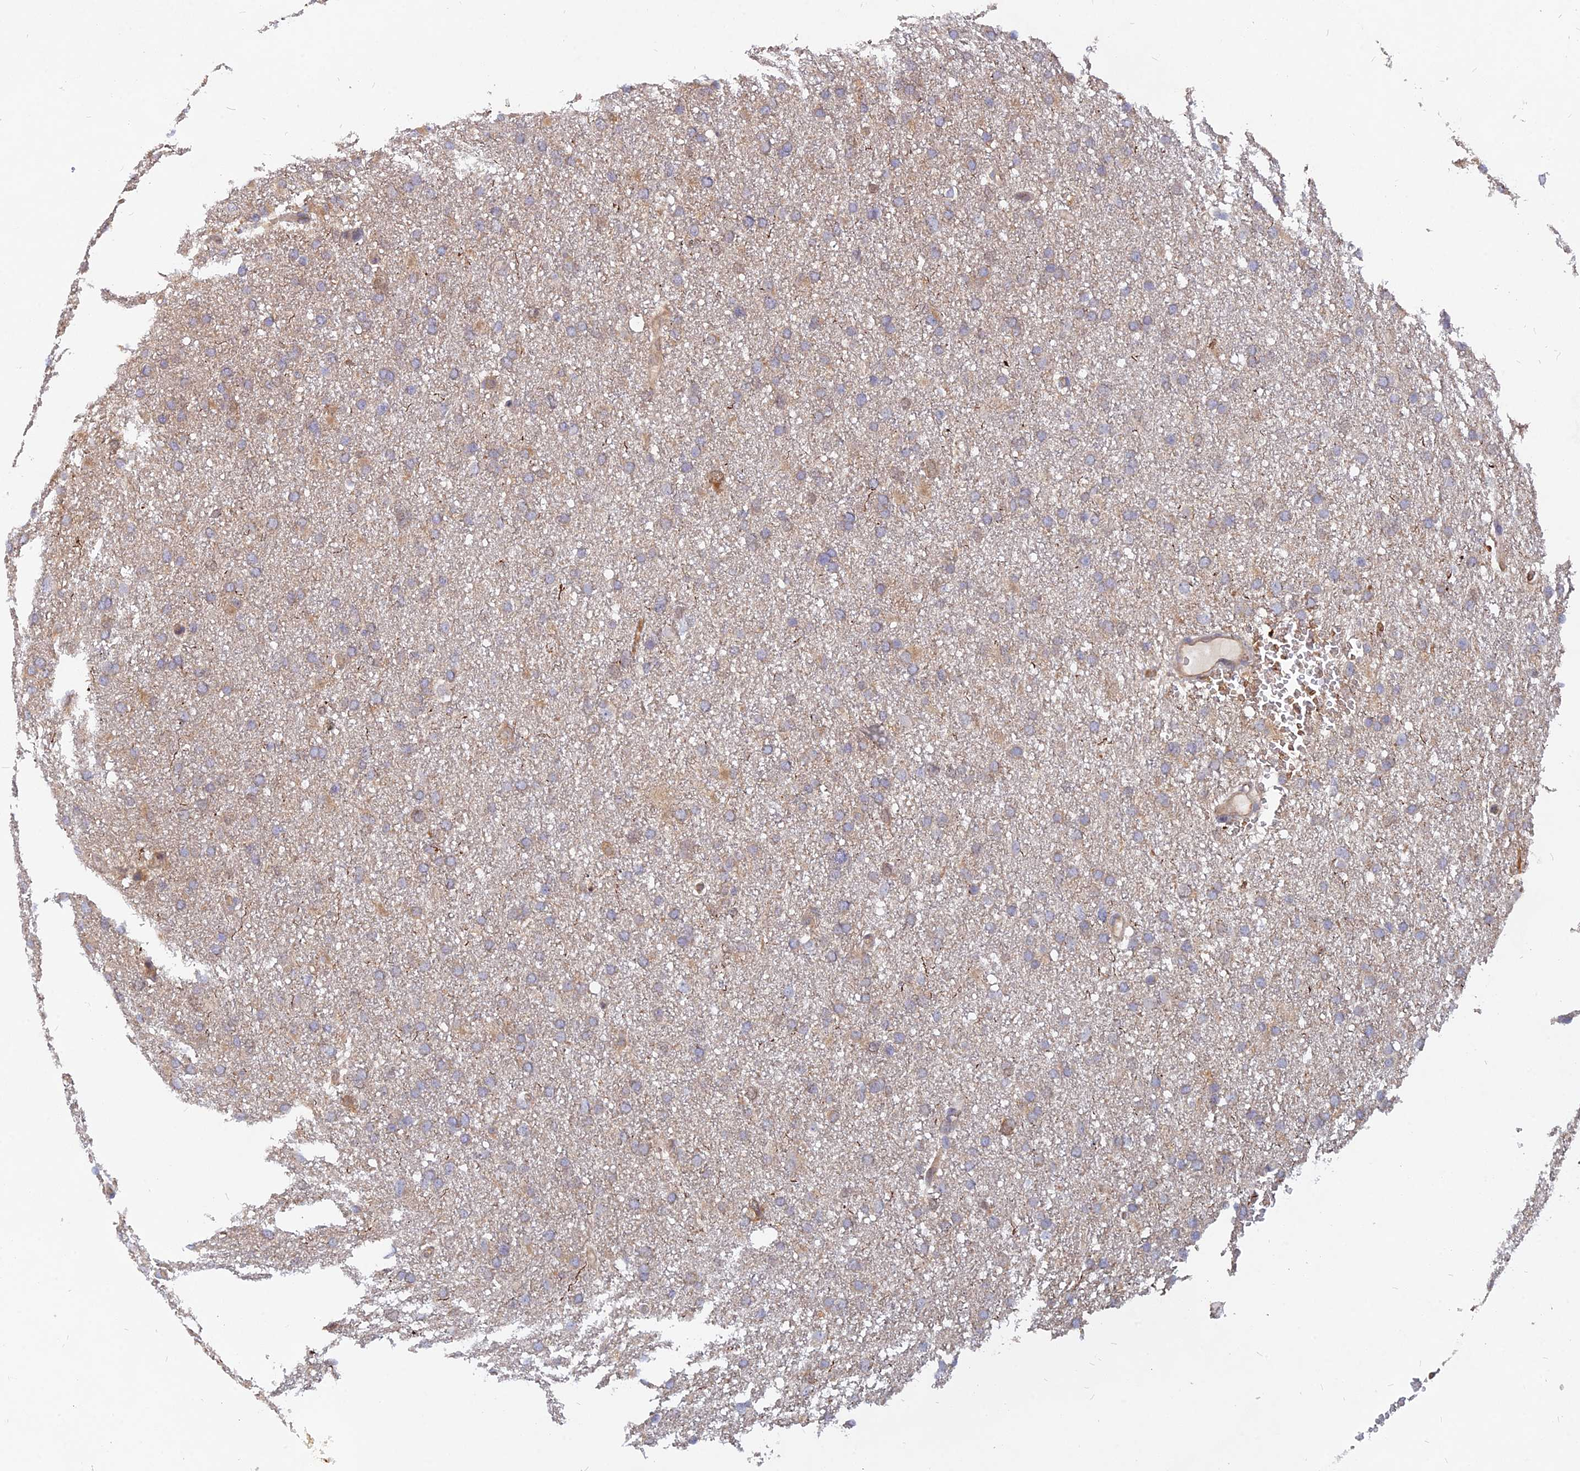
{"staining": {"intensity": "weak", "quantity": "<25%", "location": "cytoplasmic/membranous"}, "tissue": "glioma", "cell_type": "Tumor cells", "image_type": "cancer", "snomed": [{"axis": "morphology", "description": "Glioma, malignant, High grade"}, {"axis": "topography", "description": "Cerebral cortex"}], "caption": "High power microscopy micrograph of an immunohistochemistry micrograph of glioma, revealing no significant staining in tumor cells.", "gene": "ARL2BP", "patient": {"sex": "female", "age": 36}}